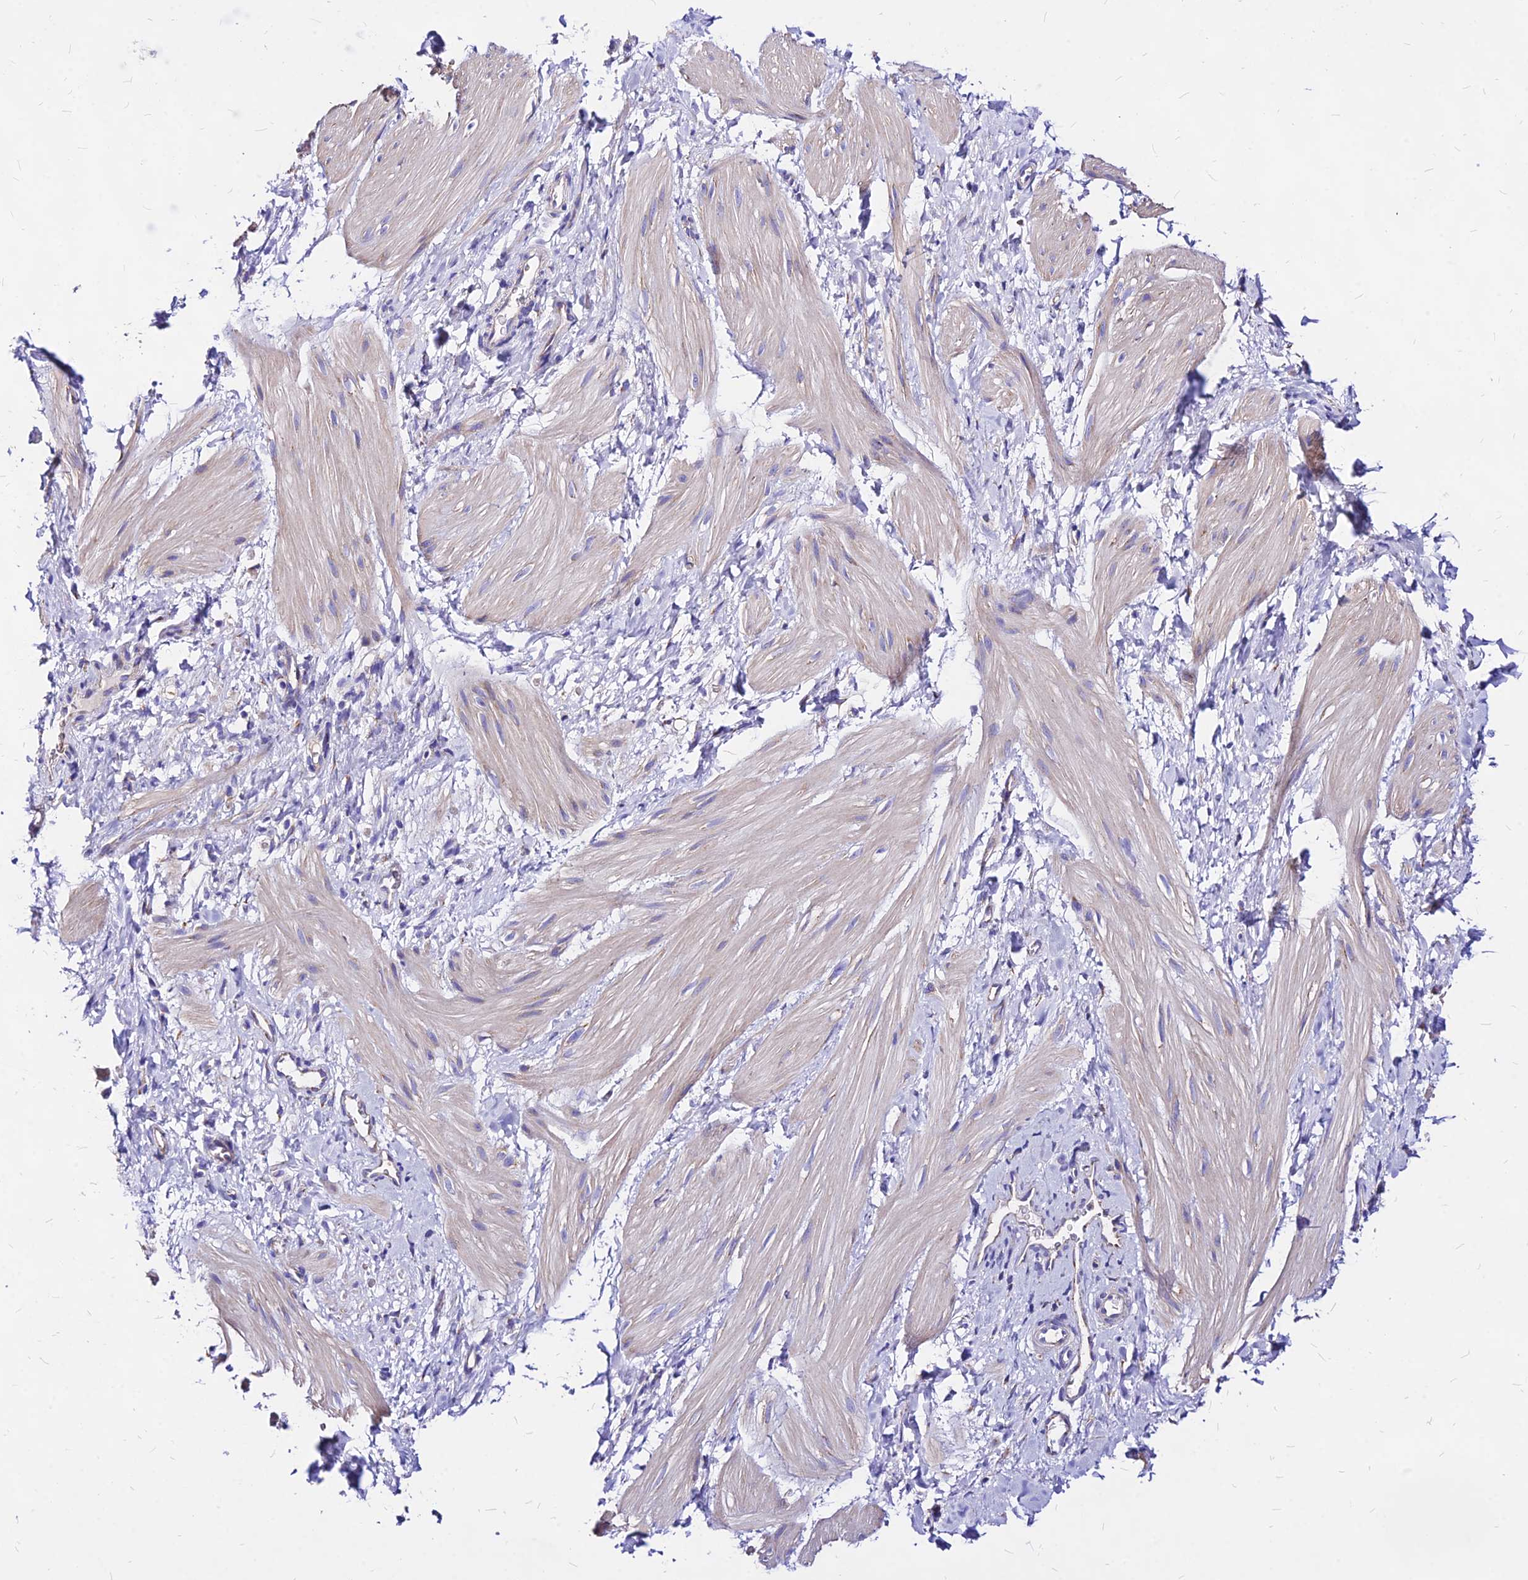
{"staining": {"intensity": "weak", "quantity": "<25%", "location": "cytoplasmic/membranous"}, "tissue": "smooth muscle", "cell_type": "Smooth muscle cells", "image_type": "normal", "snomed": [{"axis": "morphology", "description": "Normal tissue, NOS"}, {"axis": "topography", "description": "Smooth muscle"}], "caption": "The image exhibits no staining of smooth muscle cells in unremarkable smooth muscle.", "gene": "MRPL3", "patient": {"sex": "male", "age": 16}}